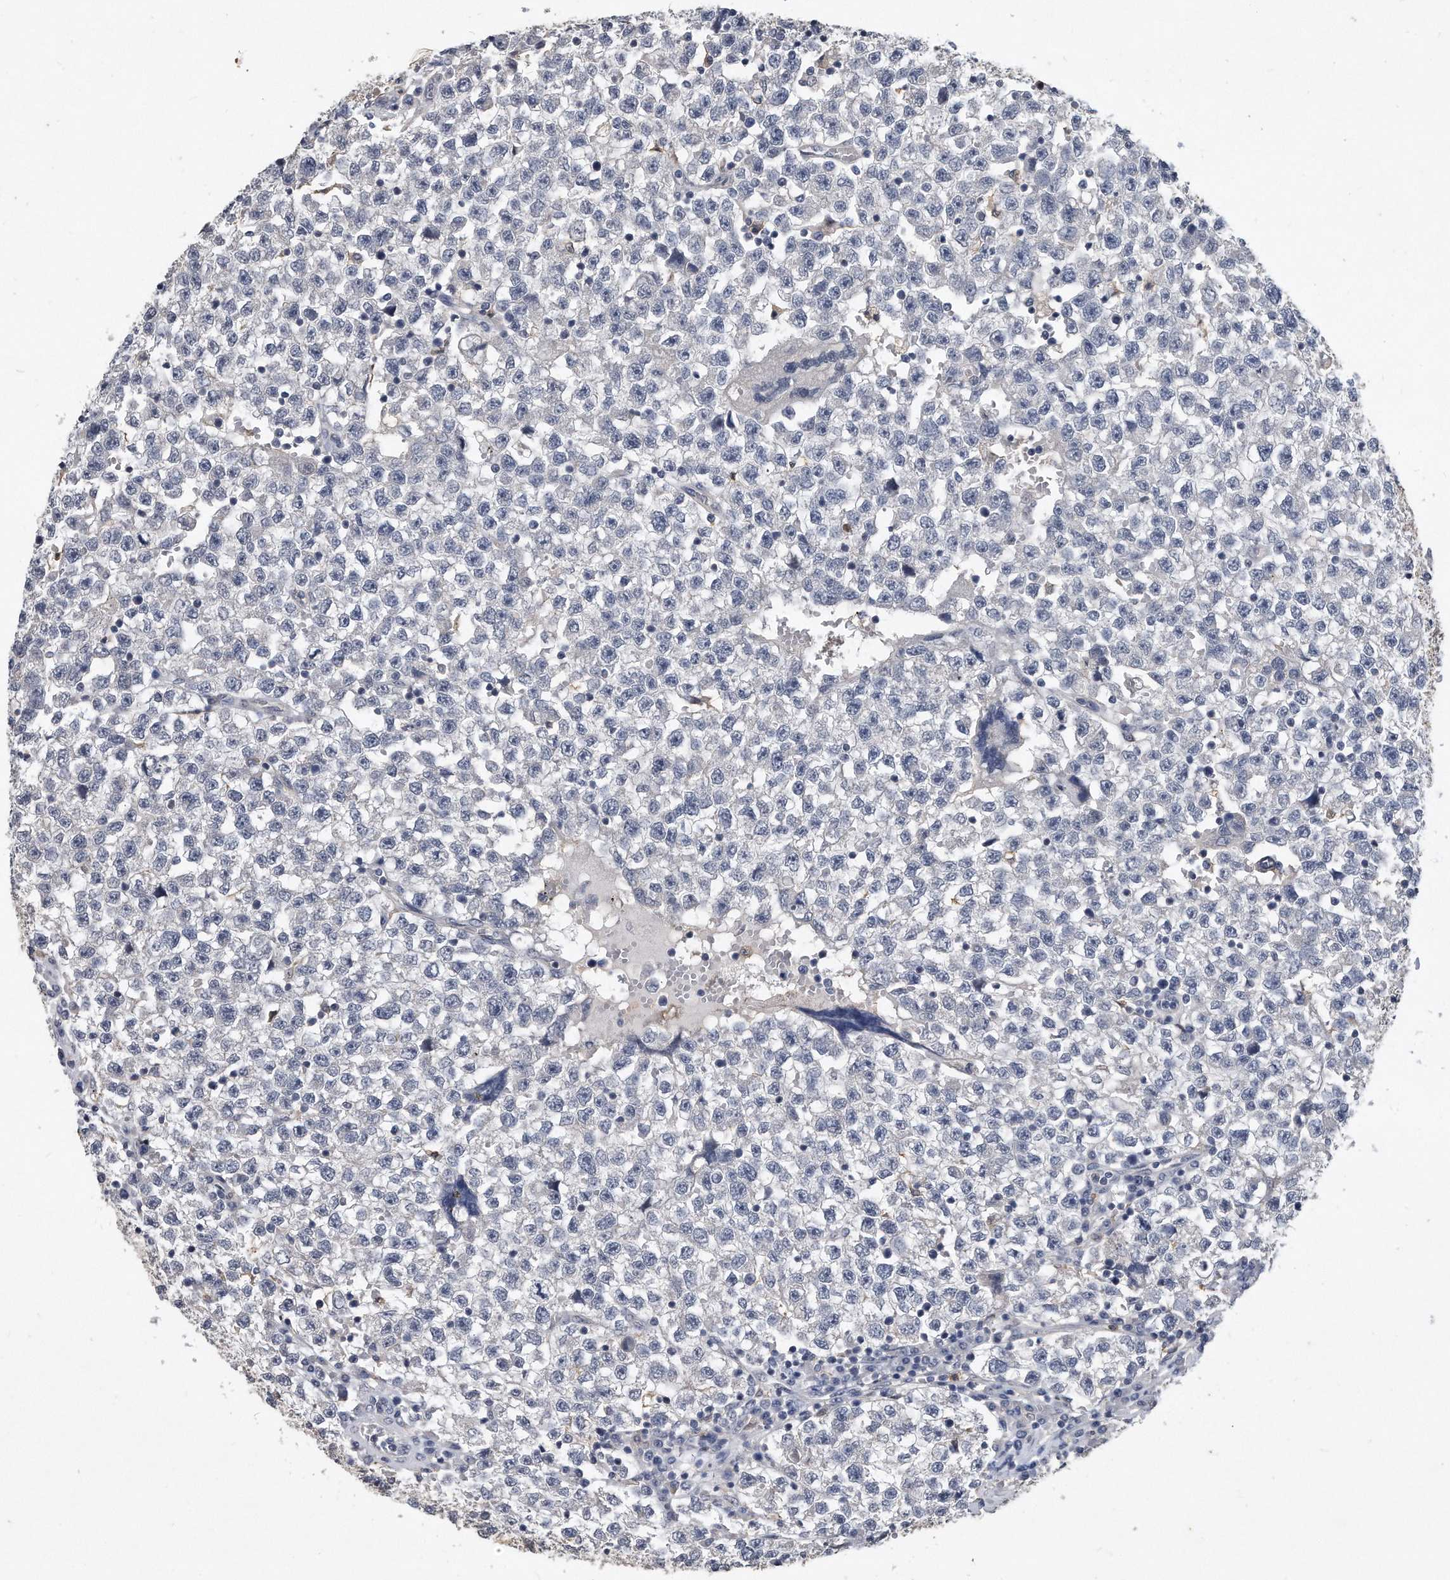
{"staining": {"intensity": "negative", "quantity": "none", "location": "none"}, "tissue": "testis cancer", "cell_type": "Tumor cells", "image_type": "cancer", "snomed": [{"axis": "morphology", "description": "Seminoma, NOS"}, {"axis": "topography", "description": "Testis"}], "caption": "Tumor cells show no significant protein positivity in testis cancer. (IHC, brightfield microscopy, high magnification).", "gene": "HOMER3", "patient": {"sex": "male", "age": 22}}